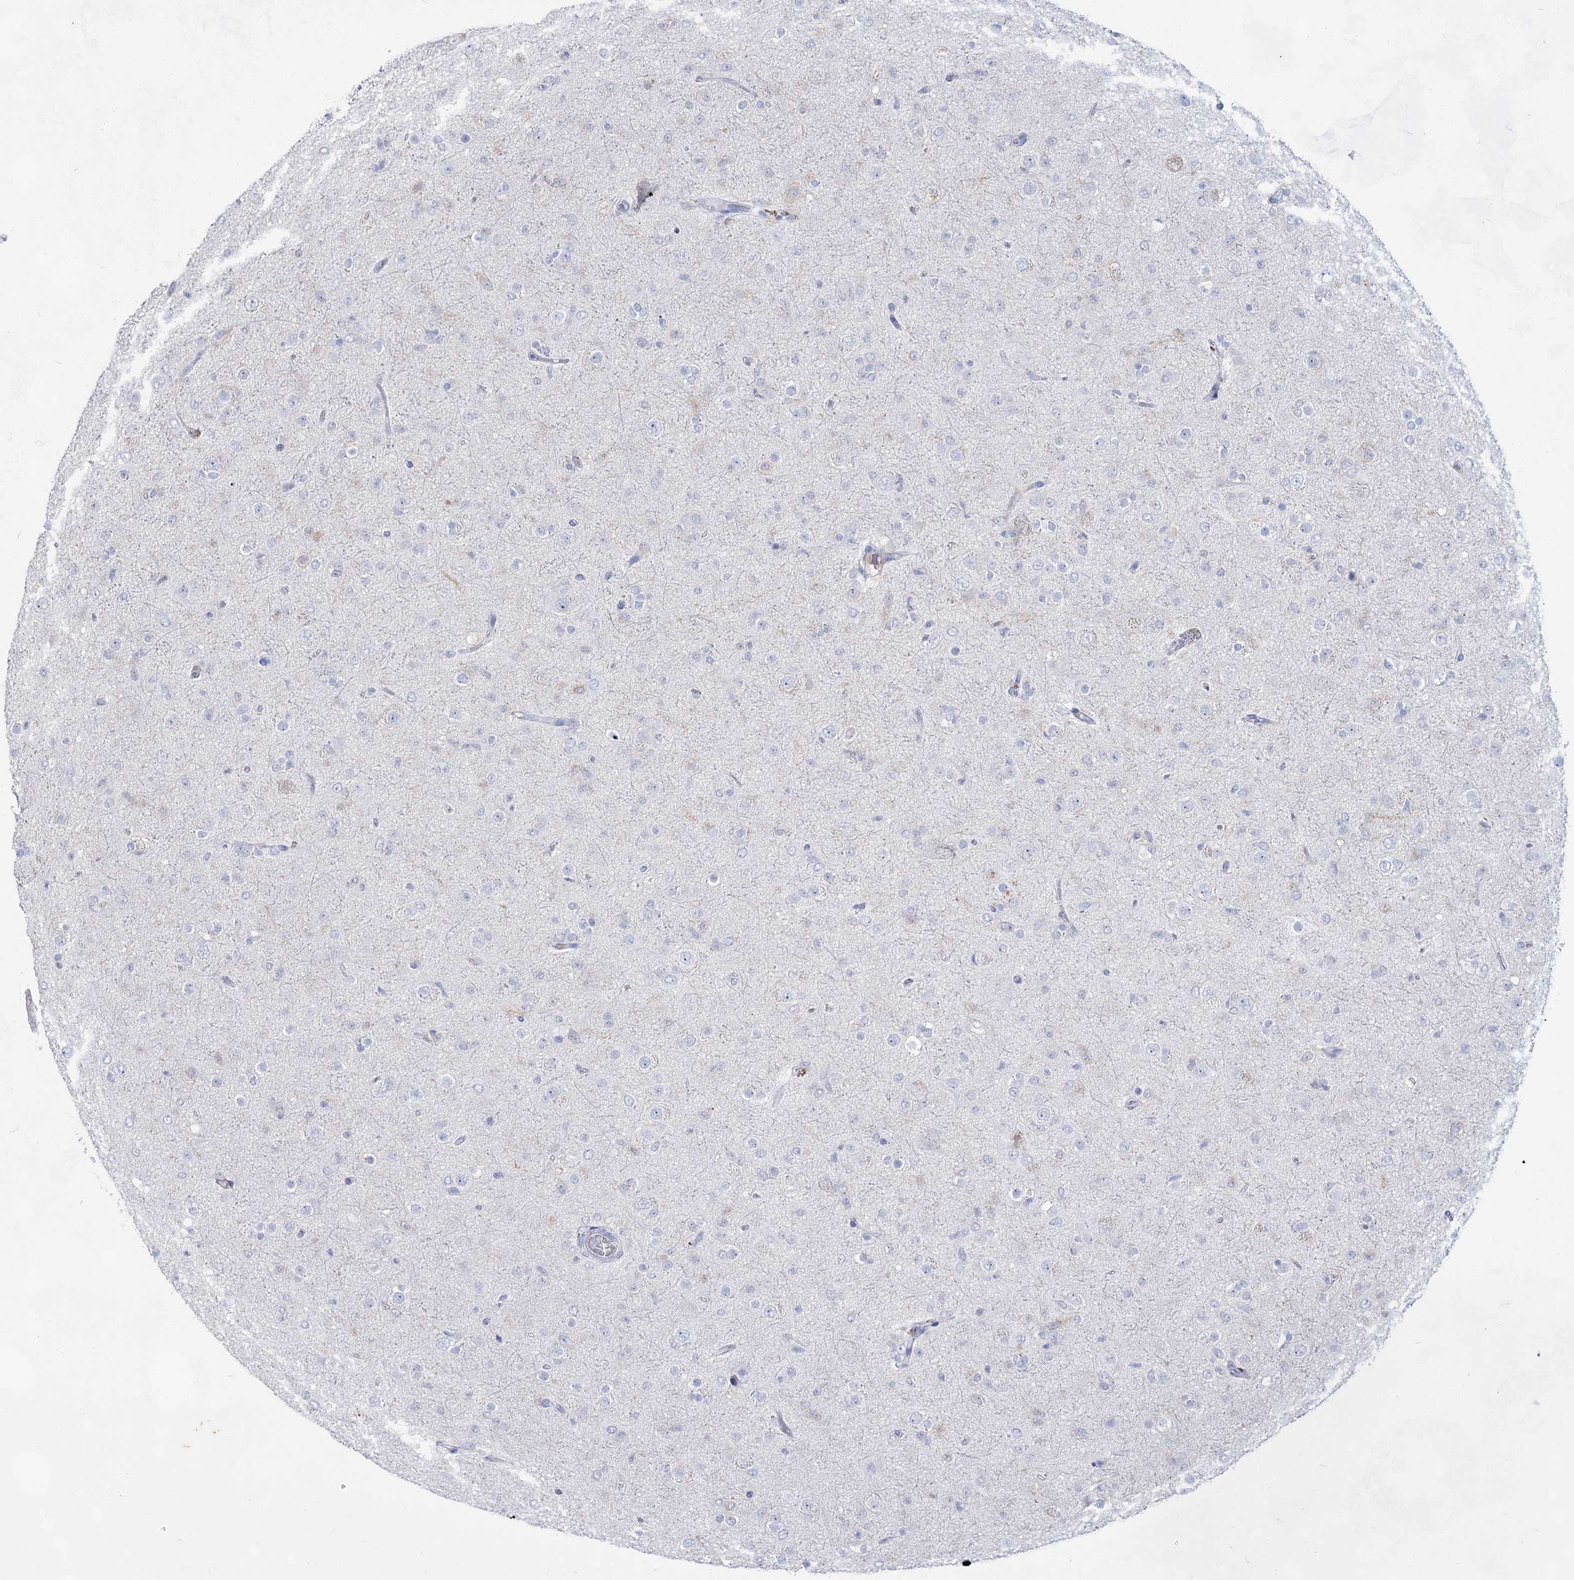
{"staining": {"intensity": "negative", "quantity": "none", "location": "none"}, "tissue": "glioma", "cell_type": "Tumor cells", "image_type": "cancer", "snomed": [{"axis": "morphology", "description": "Glioma, malignant, Low grade"}, {"axis": "topography", "description": "Brain"}], "caption": "Tumor cells show no significant positivity in glioma.", "gene": "ACRV1", "patient": {"sex": "male", "age": 65}}